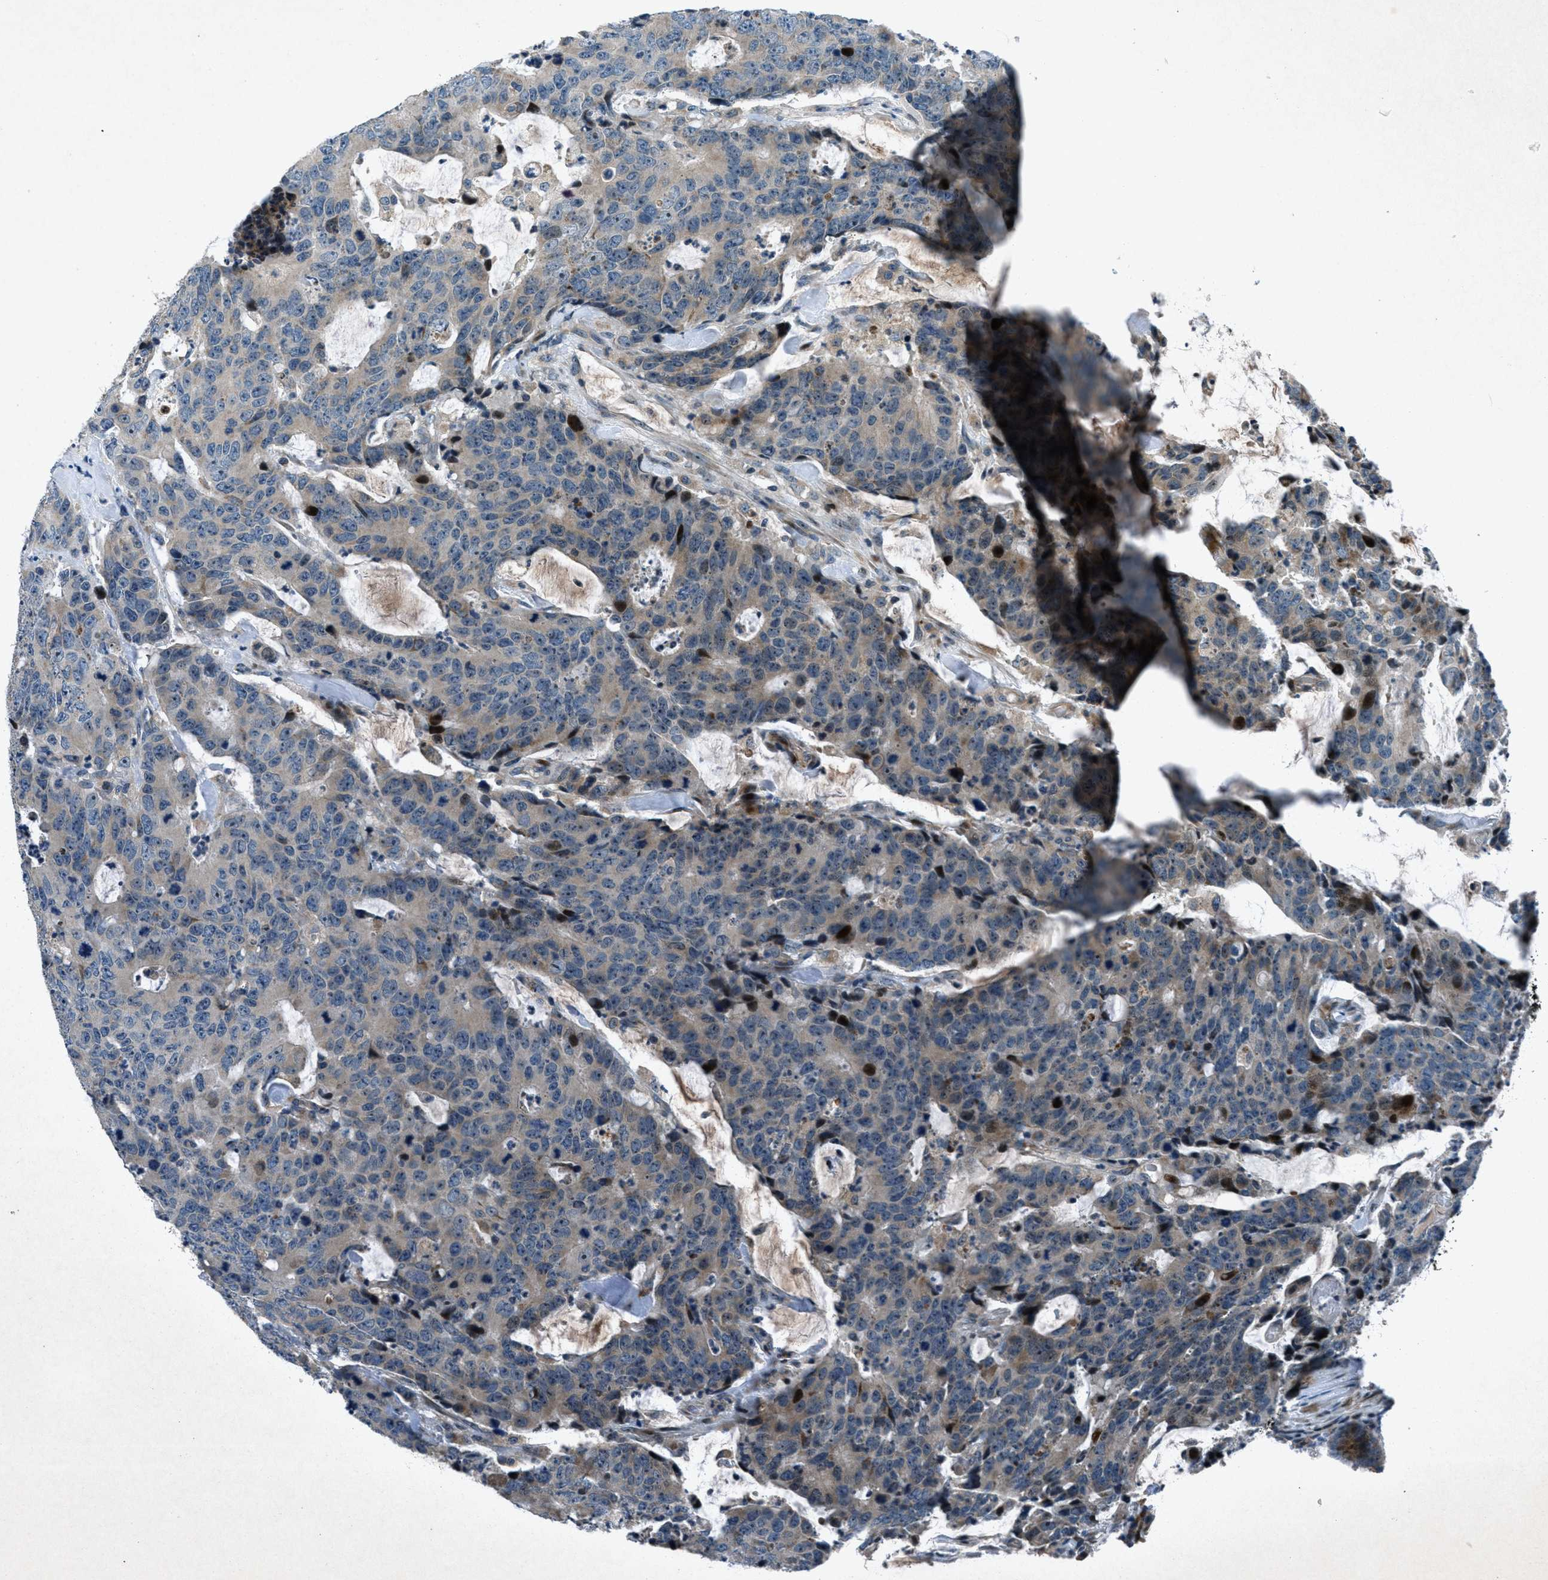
{"staining": {"intensity": "weak", "quantity": "25%-75%", "location": "cytoplasmic/membranous"}, "tissue": "colorectal cancer", "cell_type": "Tumor cells", "image_type": "cancer", "snomed": [{"axis": "morphology", "description": "Adenocarcinoma, NOS"}, {"axis": "topography", "description": "Colon"}], "caption": "Immunohistochemical staining of adenocarcinoma (colorectal) demonstrates low levels of weak cytoplasmic/membranous protein staining in approximately 25%-75% of tumor cells.", "gene": "CLEC2D", "patient": {"sex": "female", "age": 86}}